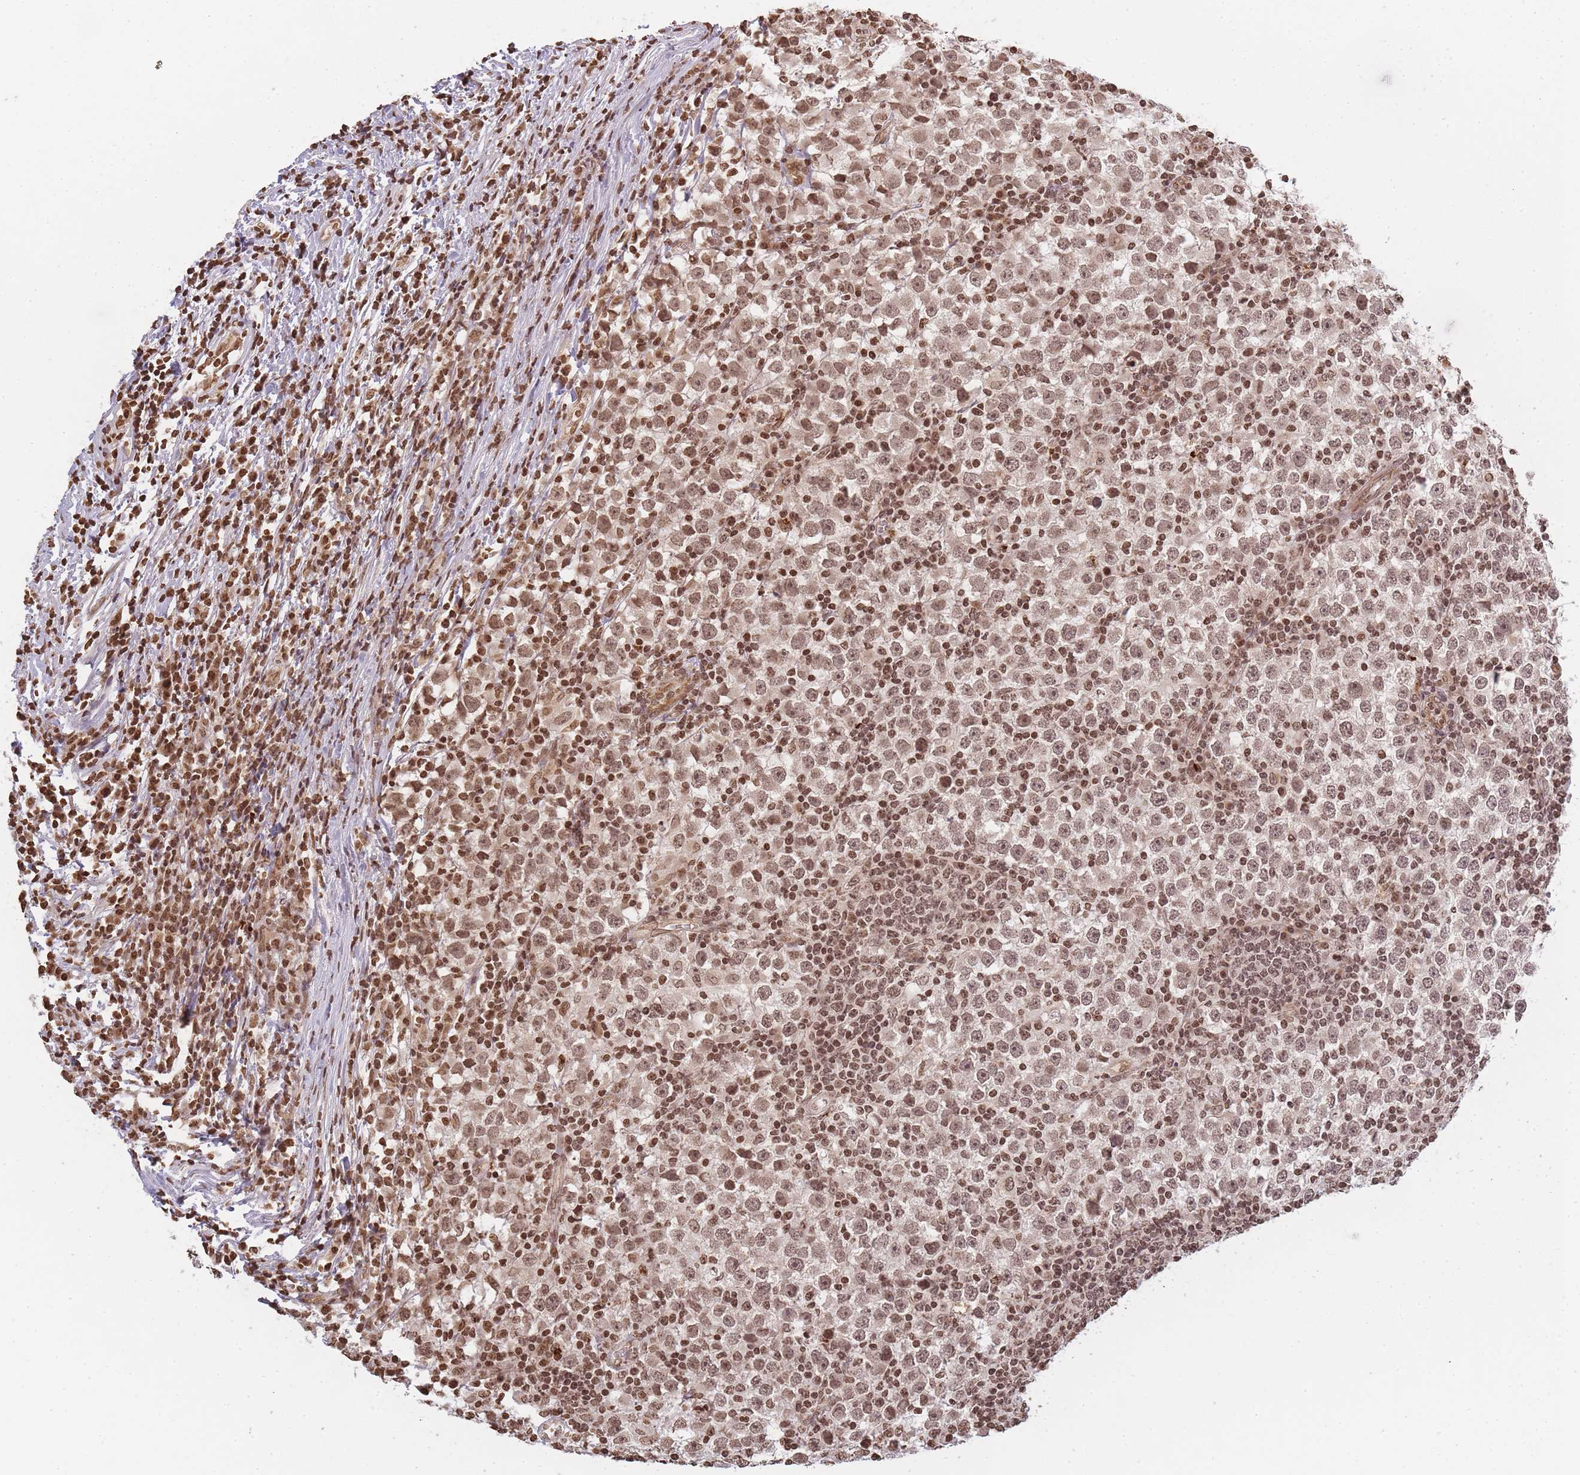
{"staining": {"intensity": "moderate", "quantity": ">75%", "location": "nuclear"}, "tissue": "testis cancer", "cell_type": "Tumor cells", "image_type": "cancer", "snomed": [{"axis": "morphology", "description": "Seminoma, NOS"}, {"axis": "topography", "description": "Testis"}], "caption": "The histopathology image exhibits immunohistochemical staining of testis cancer. There is moderate nuclear staining is identified in approximately >75% of tumor cells. The staining was performed using DAB (3,3'-diaminobenzidine) to visualize the protein expression in brown, while the nuclei were stained in blue with hematoxylin (Magnification: 20x).", "gene": "WWTR1", "patient": {"sex": "male", "age": 65}}